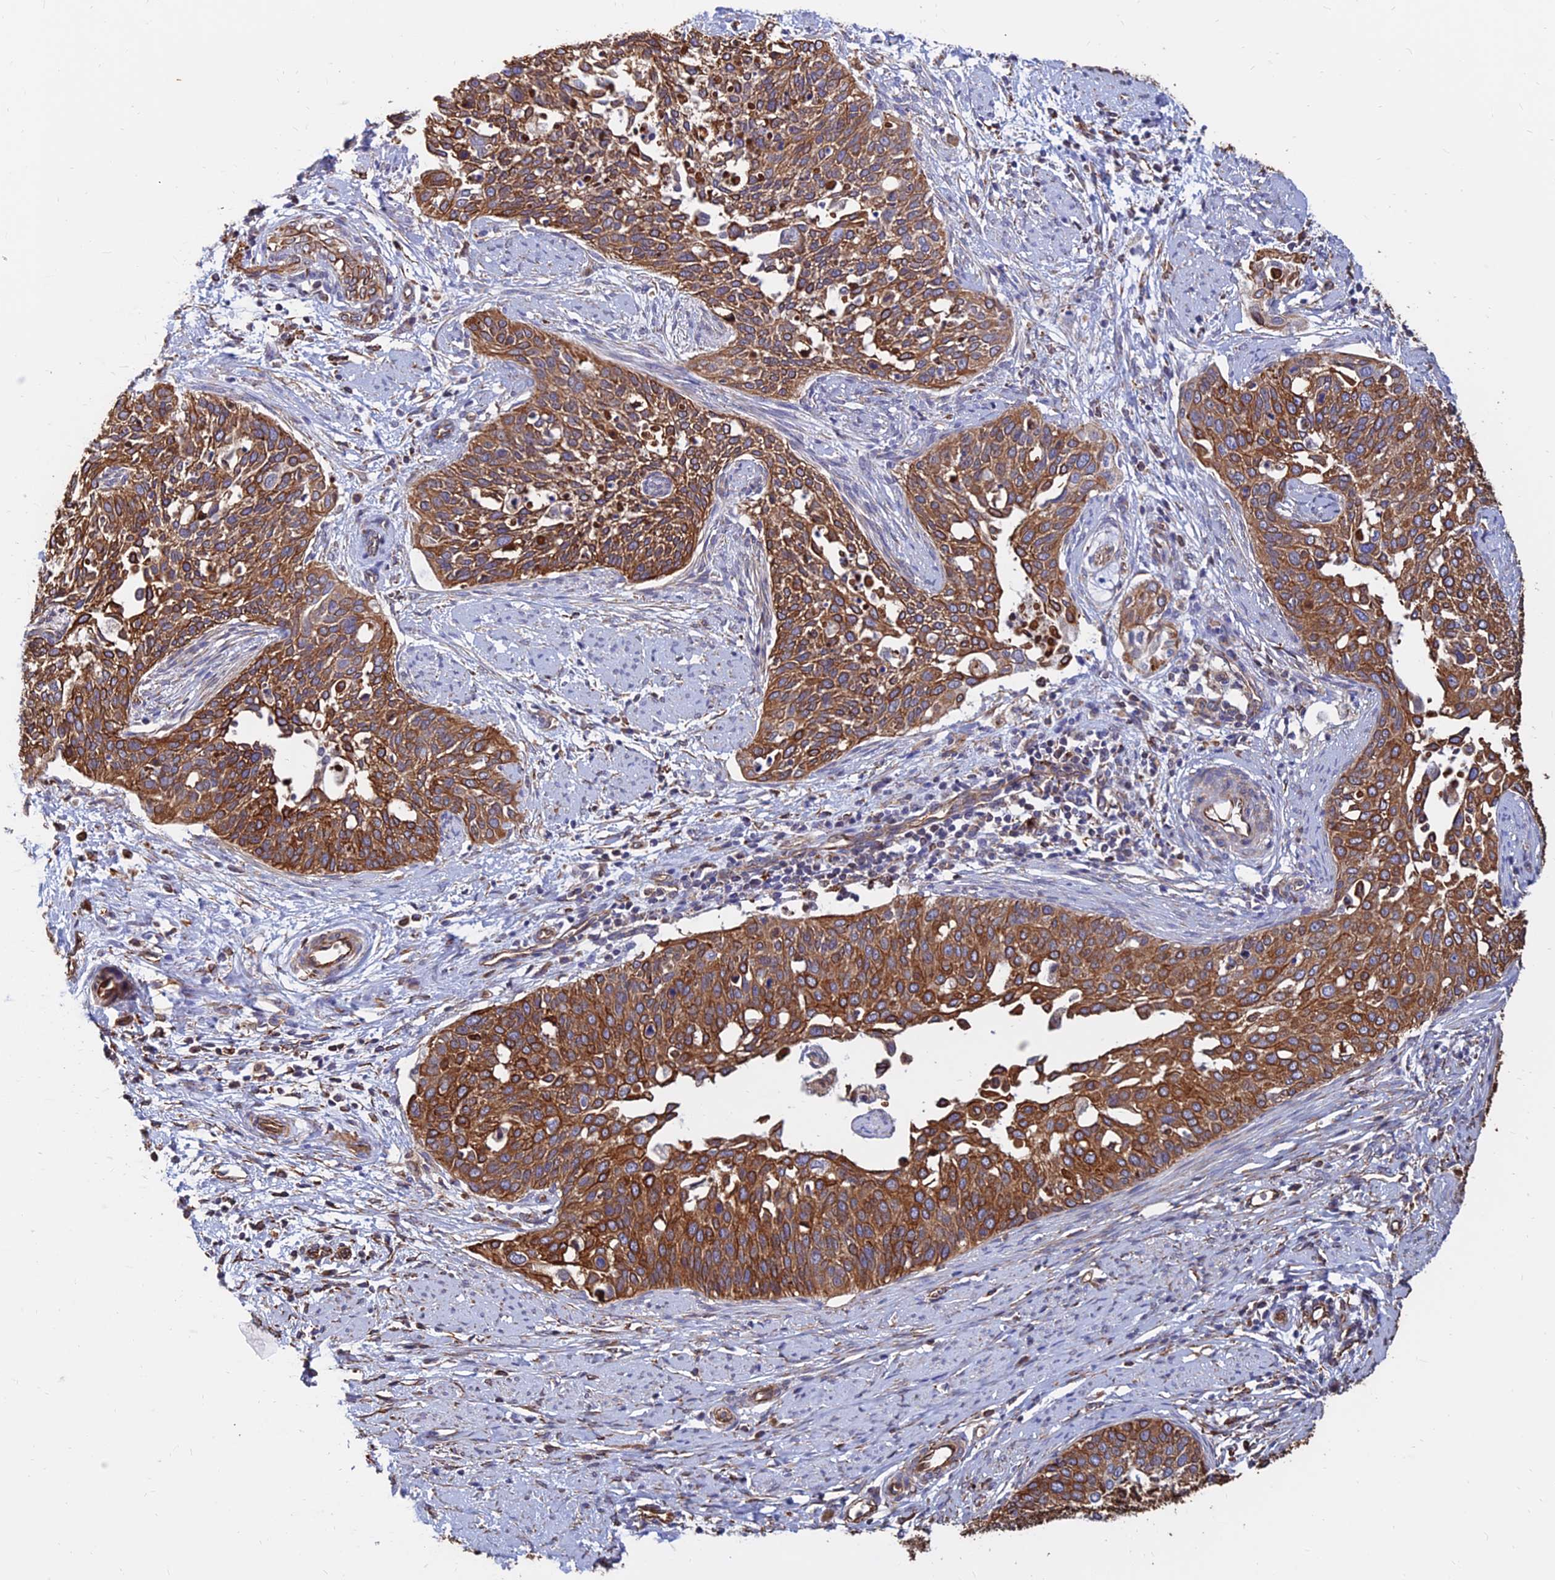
{"staining": {"intensity": "strong", "quantity": ">75%", "location": "cytoplasmic/membranous"}, "tissue": "cervical cancer", "cell_type": "Tumor cells", "image_type": "cancer", "snomed": [{"axis": "morphology", "description": "Squamous cell carcinoma, NOS"}, {"axis": "topography", "description": "Cervix"}], "caption": "Protein staining of cervical cancer (squamous cell carcinoma) tissue displays strong cytoplasmic/membranous staining in about >75% of tumor cells.", "gene": "CDK18", "patient": {"sex": "female", "age": 44}}